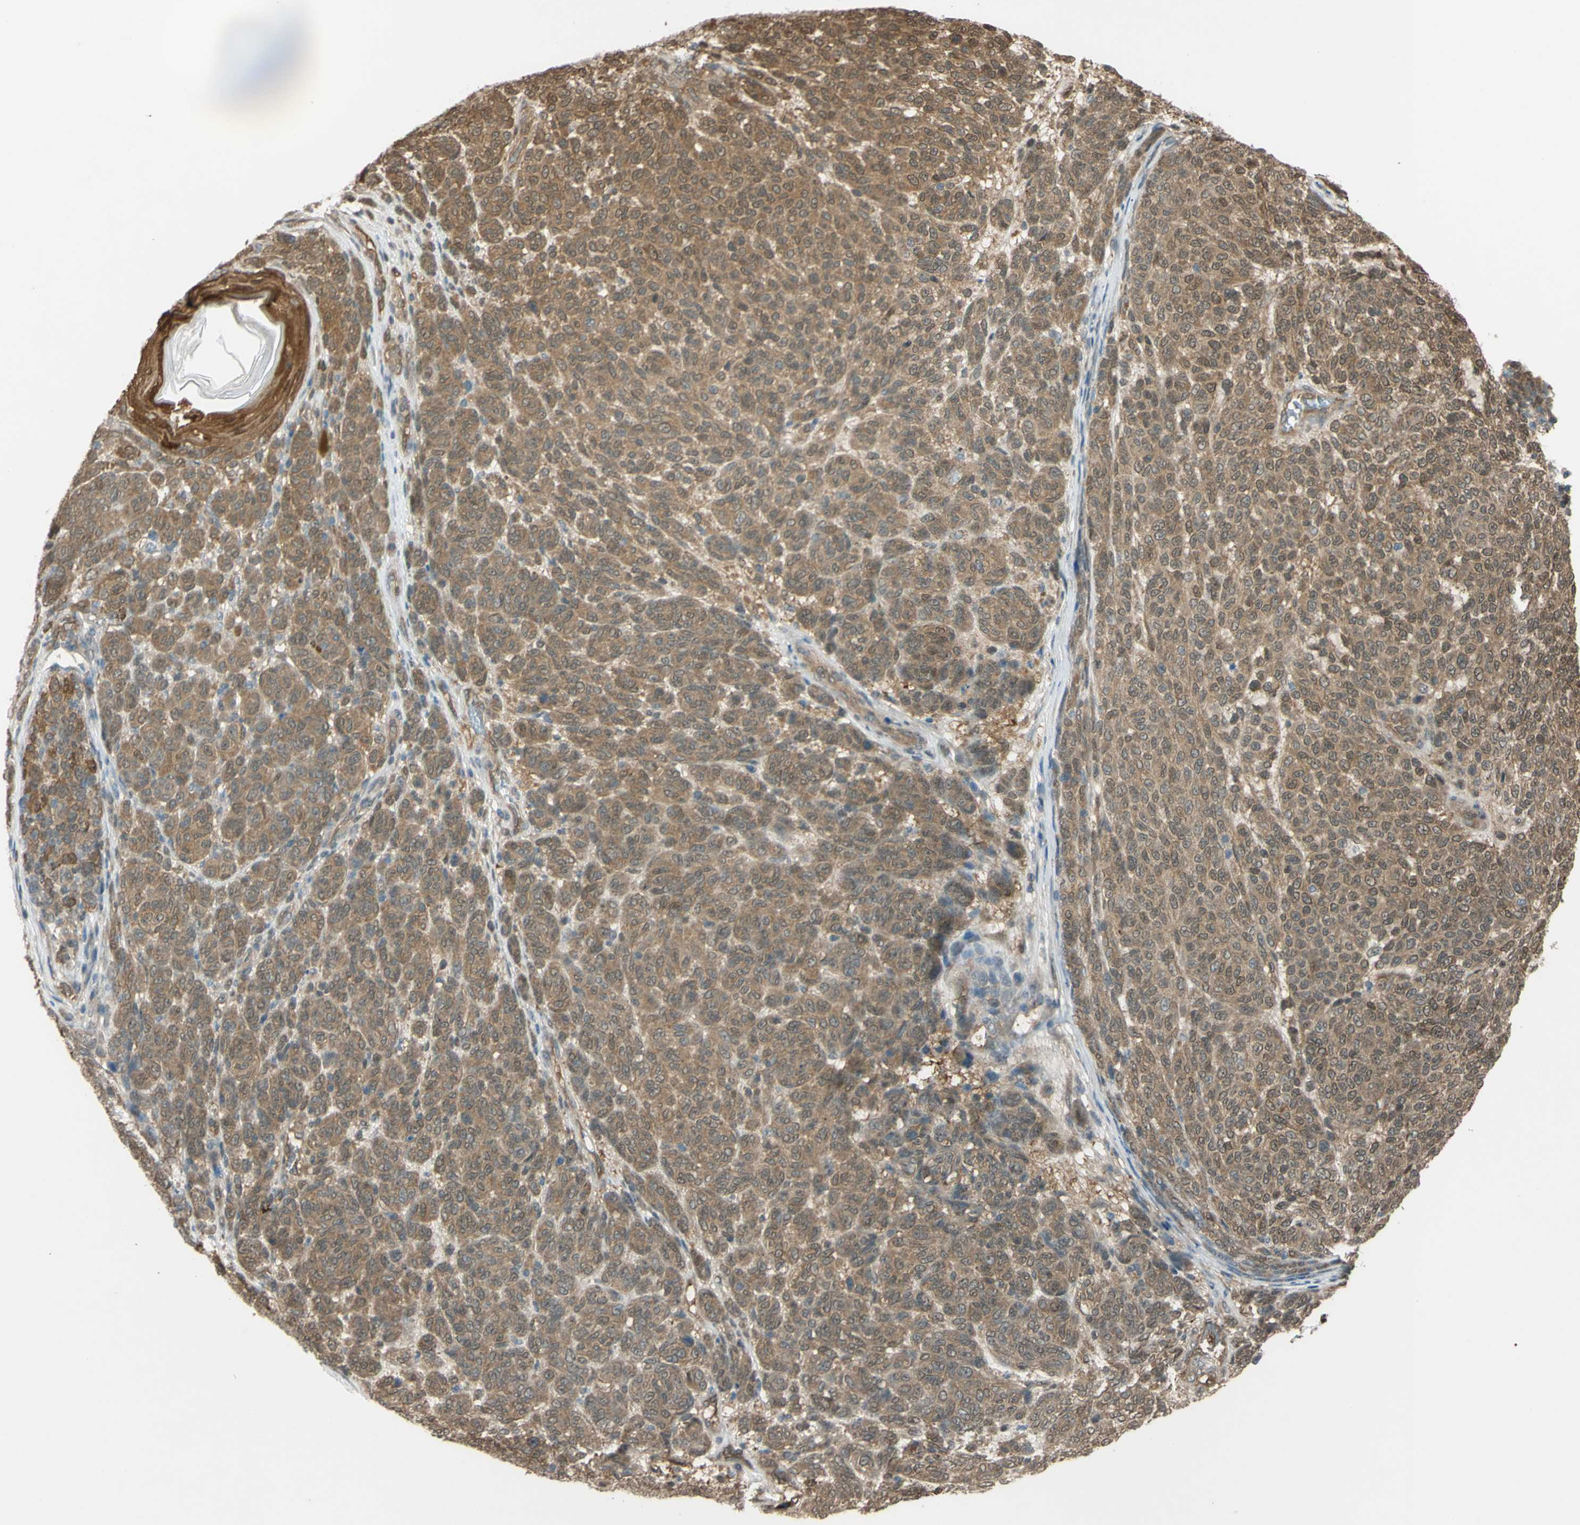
{"staining": {"intensity": "moderate", "quantity": ">75%", "location": "cytoplasmic/membranous"}, "tissue": "melanoma", "cell_type": "Tumor cells", "image_type": "cancer", "snomed": [{"axis": "morphology", "description": "Malignant melanoma, NOS"}, {"axis": "topography", "description": "Skin"}], "caption": "An IHC micrograph of tumor tissue is shown. Protein staining in brown shows moderate cytoplasmic/membranous positivity in melanoma within tumor cells.", "gene": "YWHAQ", "patient": {"sex": "male", "age": 59}}